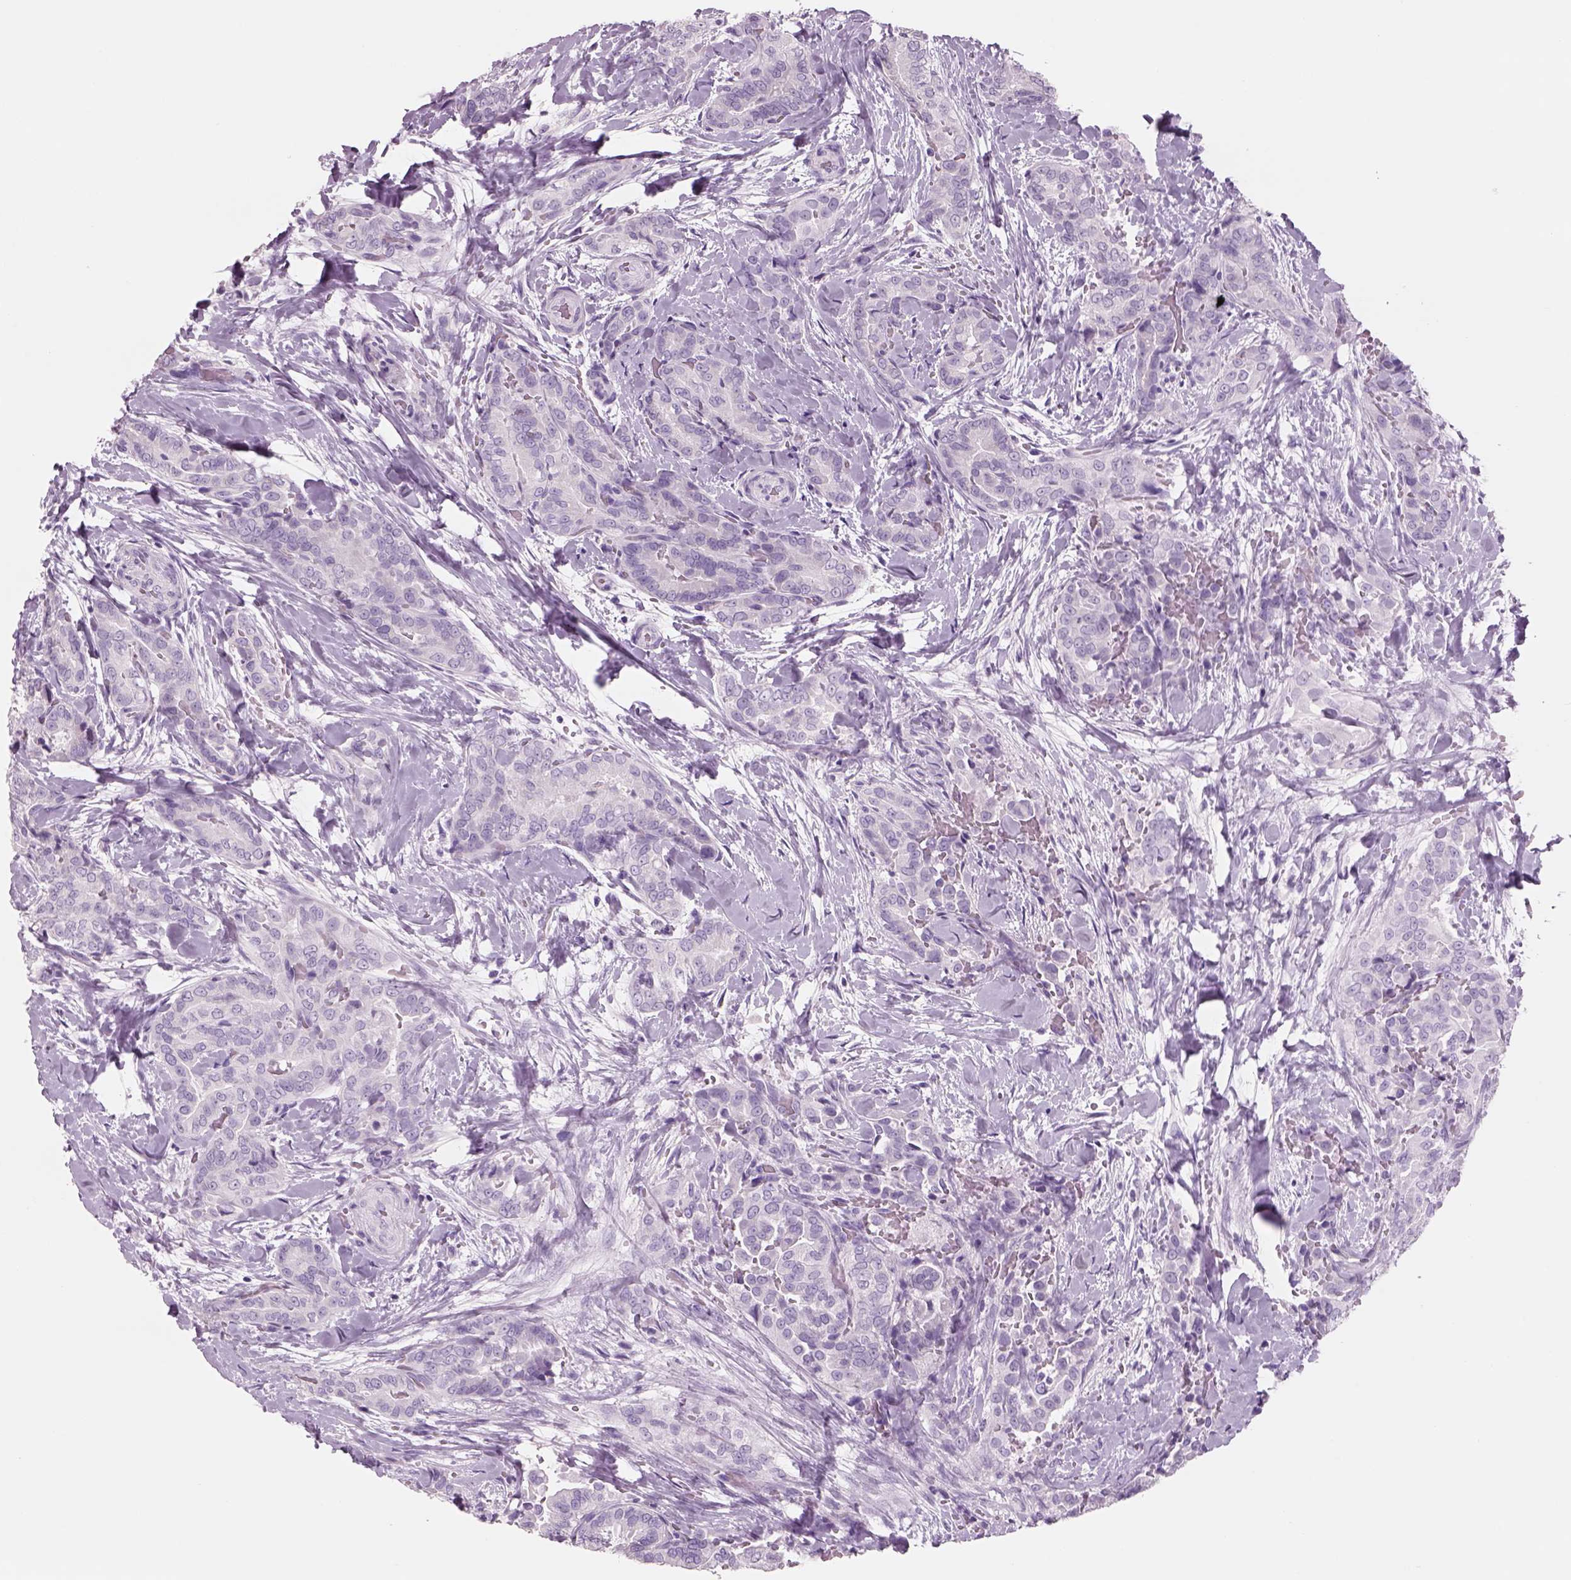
{"staining": {"intensity": "negative", "quantity": "none", "location": "none"}, "tissue": "thyroid cancer", "cell_type": "Tumor cells", "image_type": "cancer", "snomed": [{"axis": "morphology", "description": "Papillary adenocarcinoma, NOS"}, {"axis": "topography", "description": "Thyroid gland"}], "caption": "This is an IHC micrograph of thyroid papillary adenocarcinoma. There is no expression in tumor cells.", "gene": "RHO", "patient": {"sex": "male", "age": 61}}